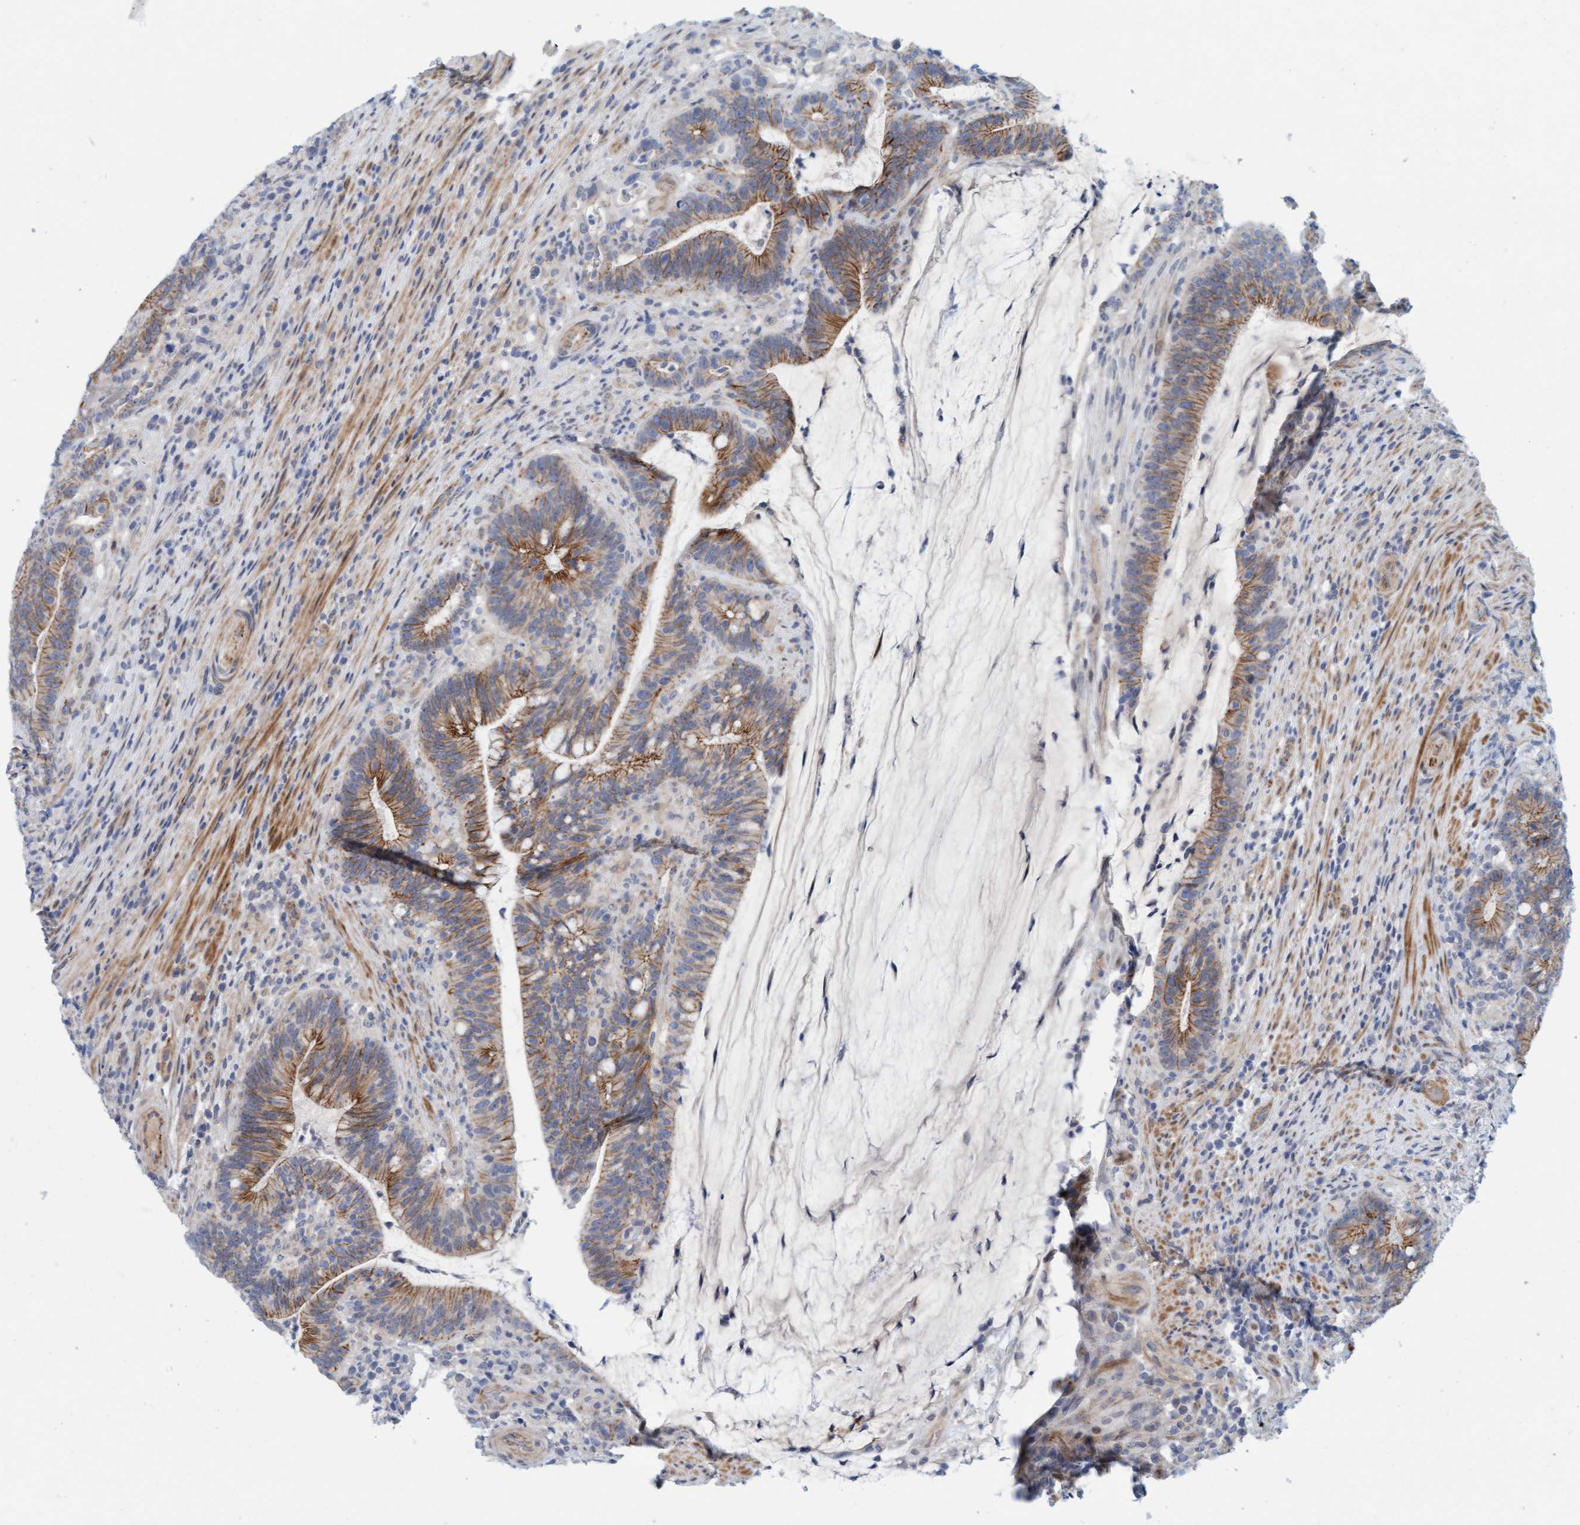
{"staining": {"intensity": "moderate", "quantity": ">75%", "location": "cytoplasmic/membranous"}, "tissue": "colorectal cancer", "cell_type": "Tumor cells", "image_type": "cancer", "snomed": [{"axis": "morphology", "description": "Adenocarcinoma, NOS"}, {"axis": "topography", "description": "Colon"}], "caption": "Adenocarcinoma (colorectal) tissue exhibits moderate cytoplasmic/membranous positivity in approximately >75% of tumor cells, visualized by immunohistochemistry. The staining was performed using DAB (3,3'-diaminobenzidine), with brown indicating positive protein expression. Nuclei are stained blue with hematoxylin.", "gene": "KRBA2", "patient": {"sex": "female", "age": 66}}